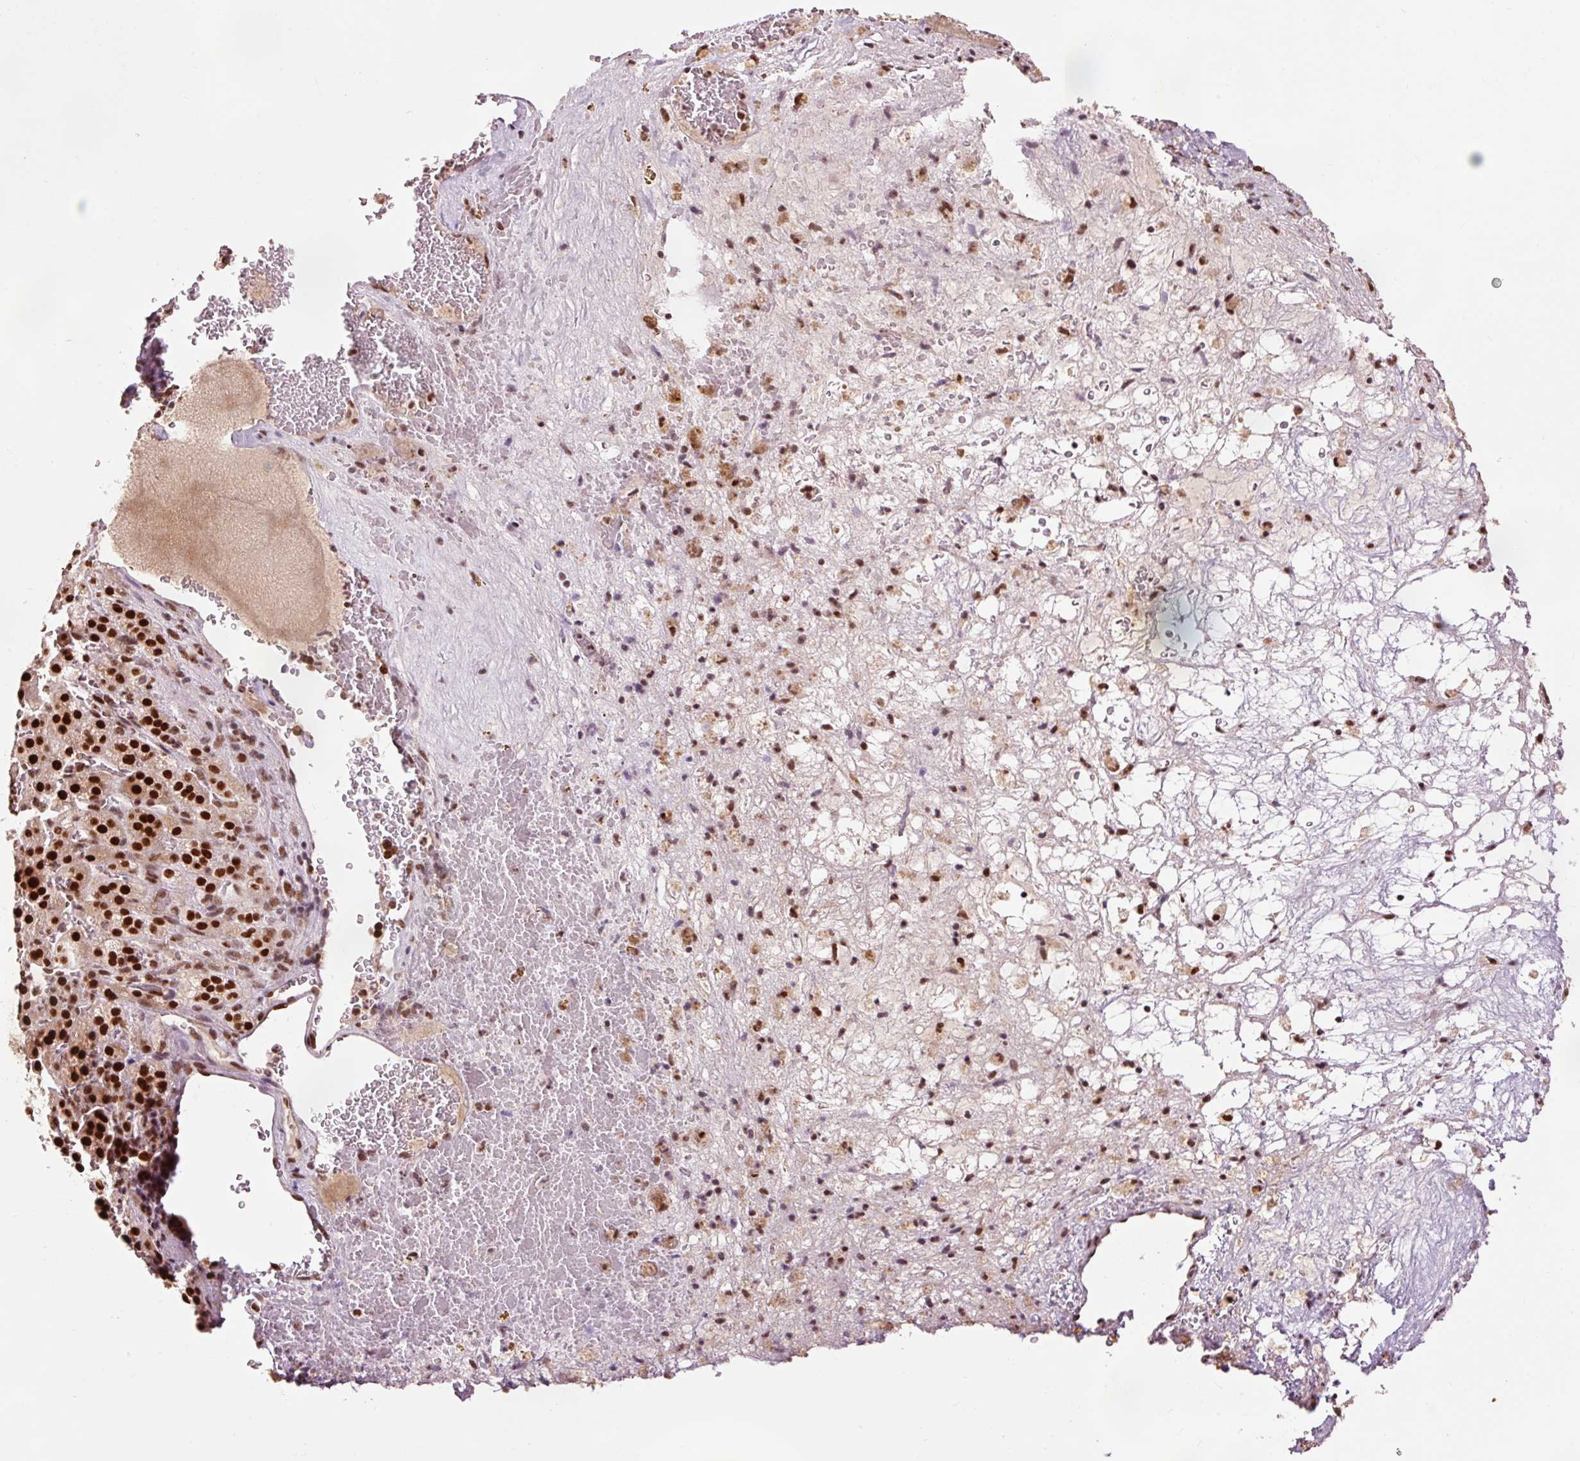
{"staining": {"intensity": "strong", "quantity": ">75%", "location": "nuclear"}, "tissue": "adrenal gland", "cell_type": "Glandular cells", "image_type": "normal", "snomed": [{"axis": "morphology", "description": "Normal tissue, NOS"}, {"axis": "topography", "description": "Adrenal gland"}], "caption": "Immunohistochemical staining of normal adrenal gland exhibits high levels of strong nuclear expression in about >75% of glandular cells. The protein of interest is shown in brown color, while the nuclei are stained blue.", "gene": "ZBTB44", "patient": {"sex": "female", "age": 41}}